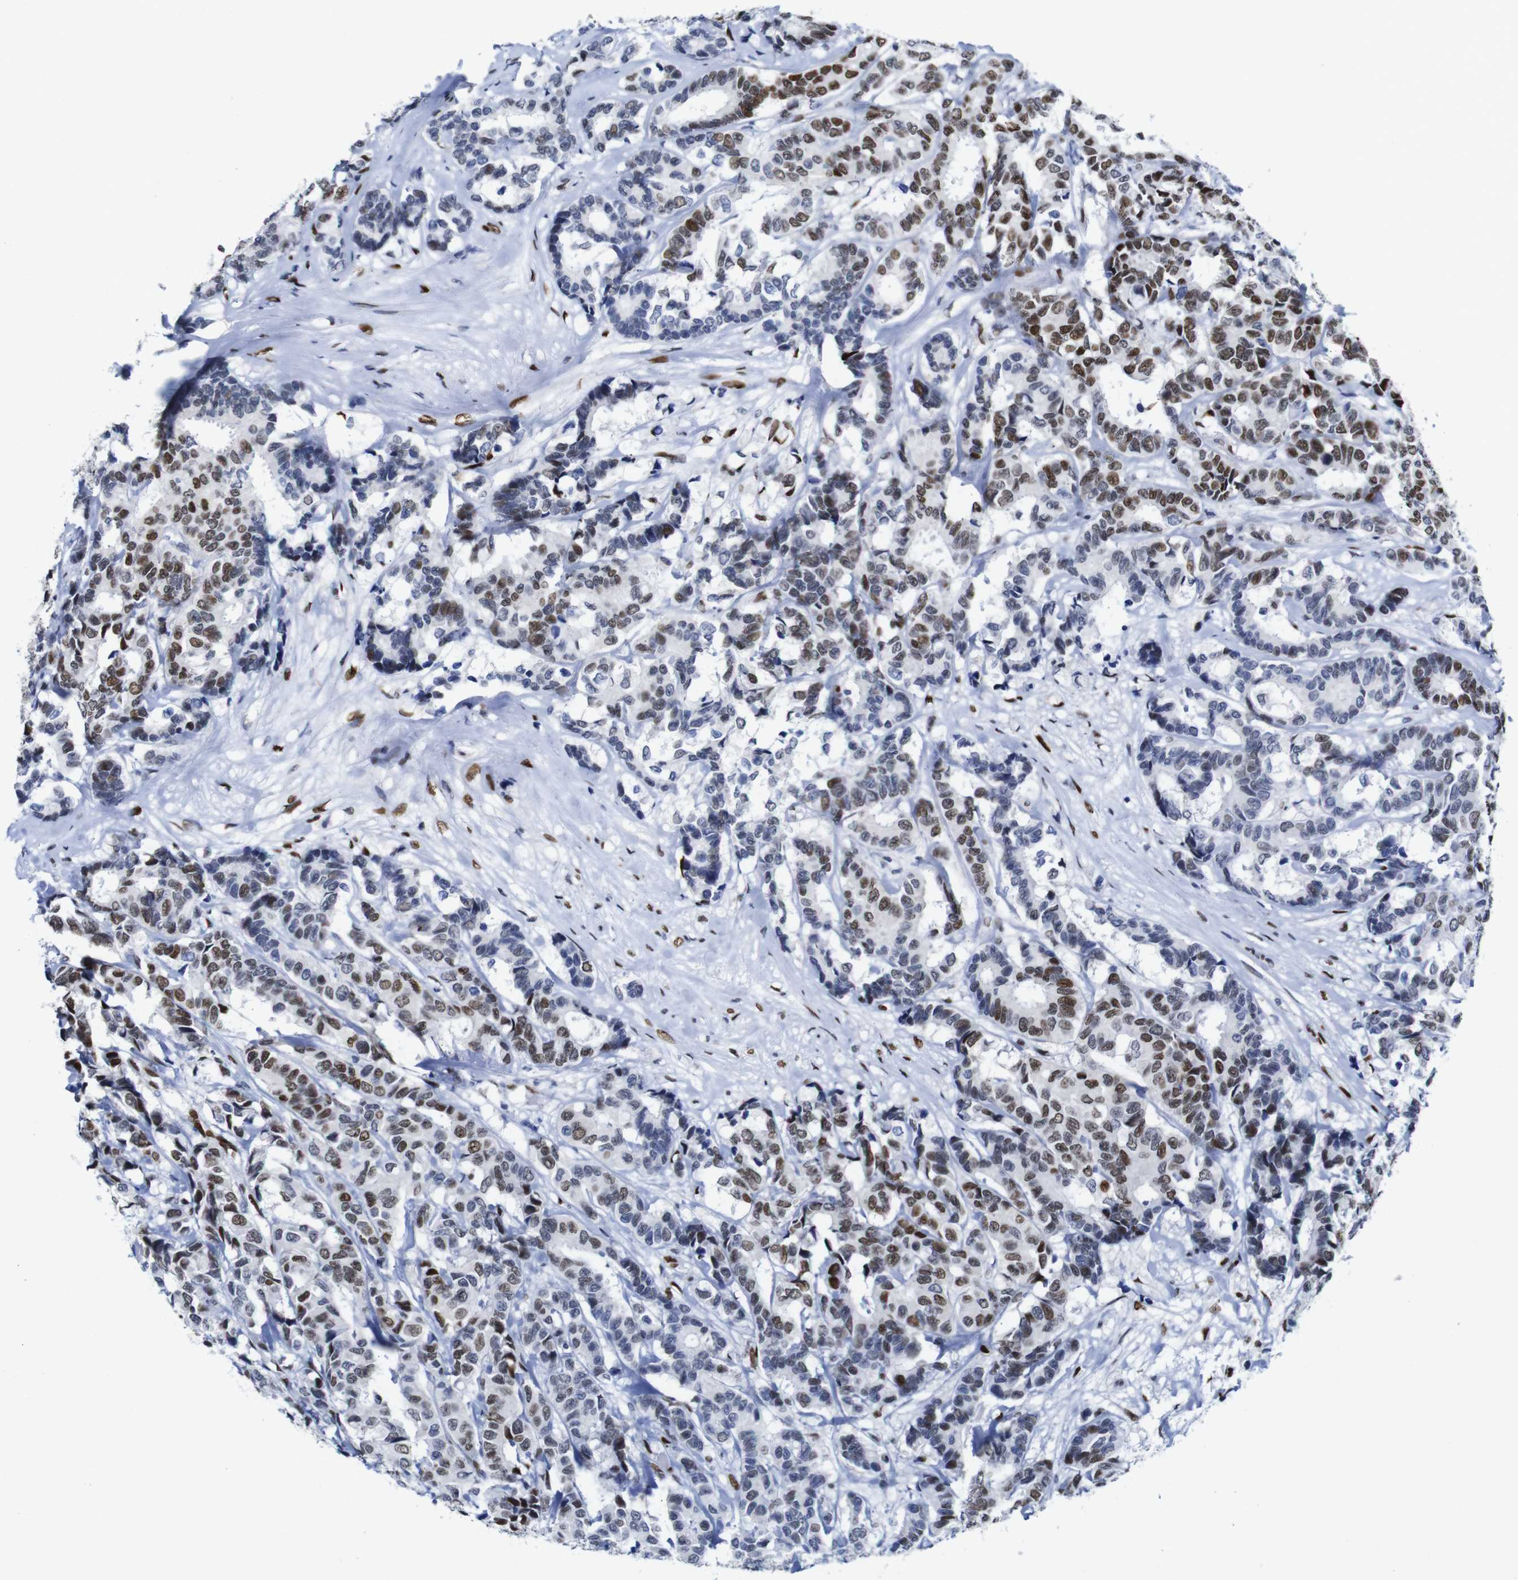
{"staining": {"intensity": "moderate", "quantity": ">75%", "location": "nuclear"}, "tissue": "breast cancer", "cell_type": "Tumor cells", "image_type": "cancer", "snomed": [{"axis": "morphology", "description": "Duct carcinoma"}, {"axis": "topography", "description": "Breast"}], "caption": "This micrograph exhibits breast cancer (infiltrating ductal carcinoma) stained with IHC to label a protein in brown. The nuclear of tumor cells show moderate positivity for the protein. Nuclei are counter-stained blue.", "gene": "FOSL2", "patient": {"sex": "female", "age": 87}}